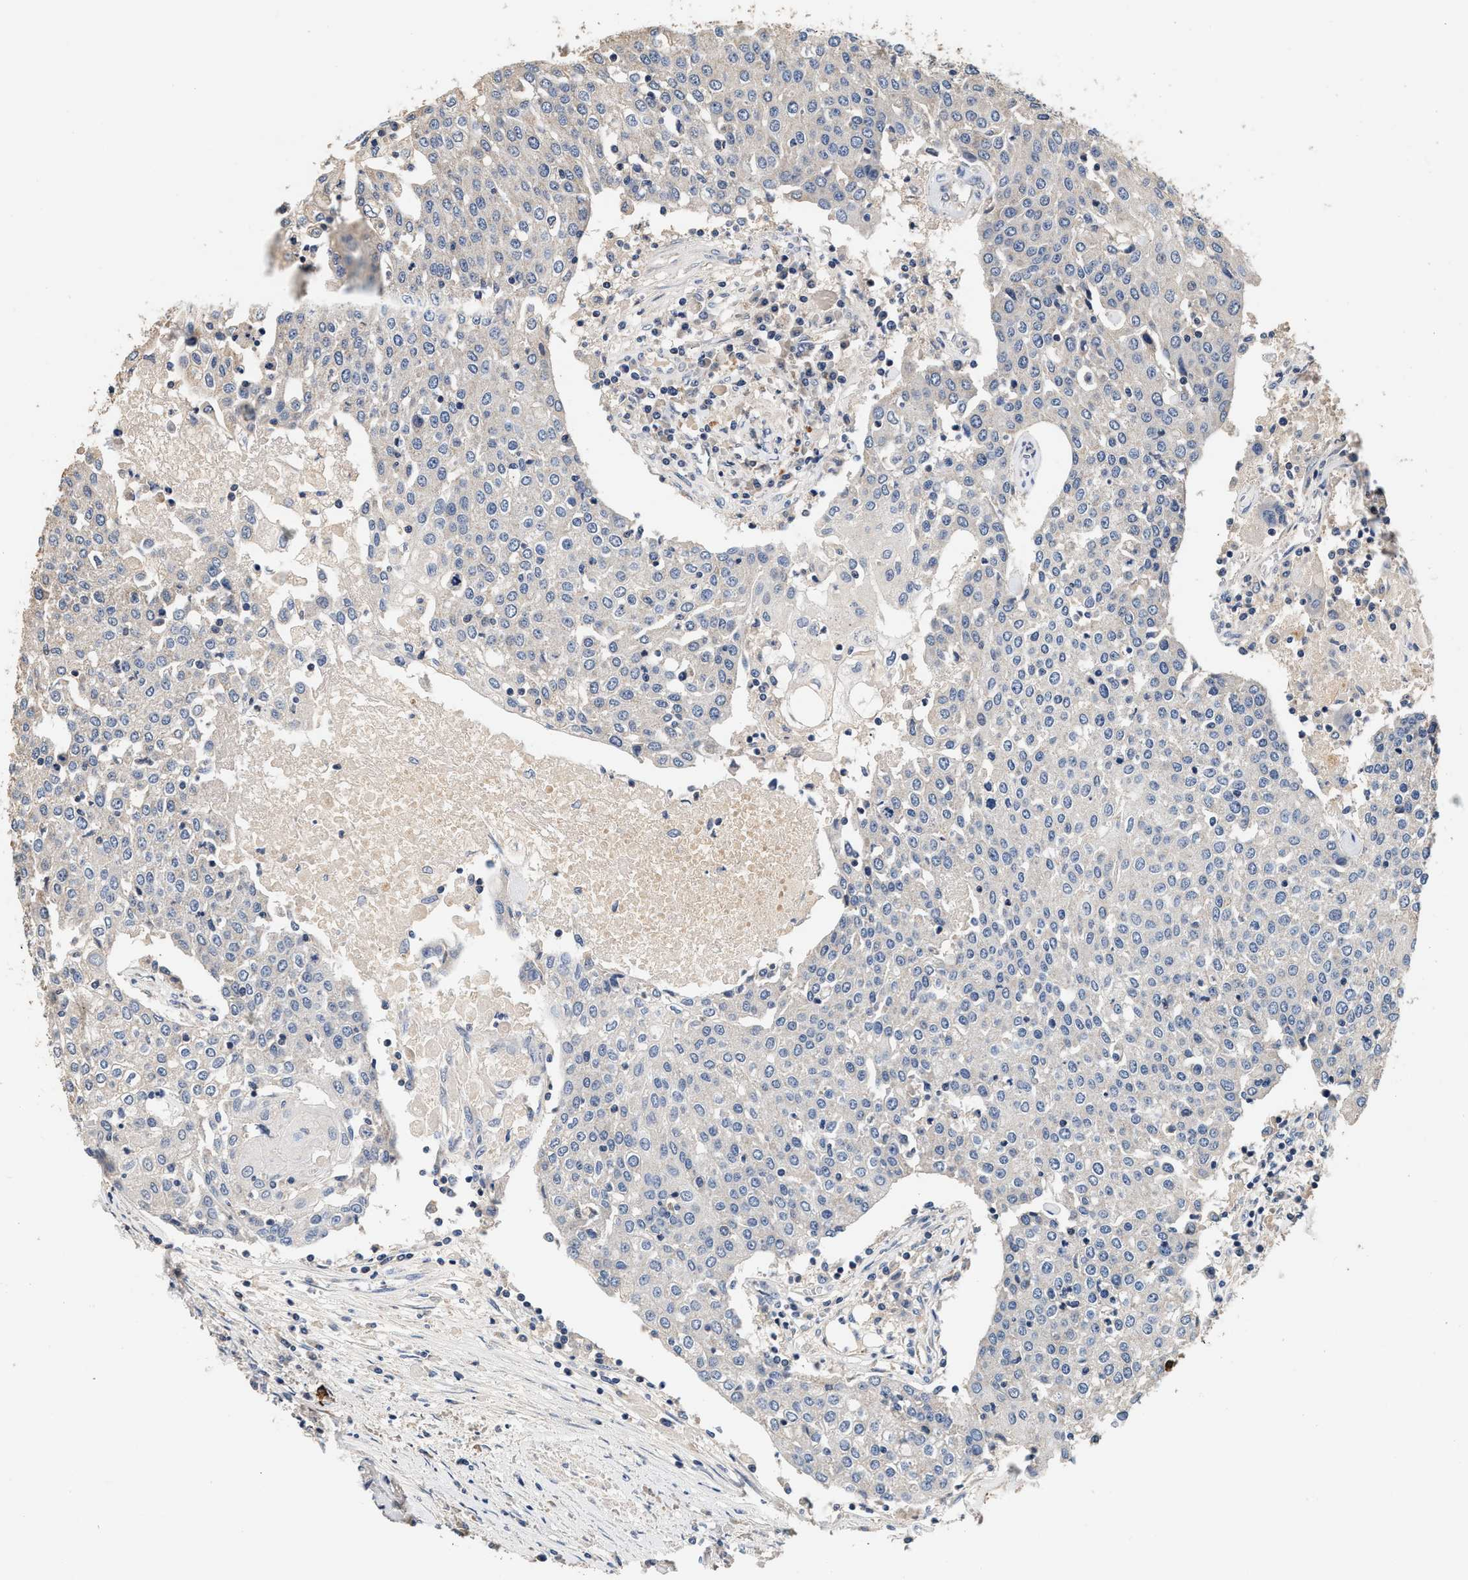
{"staining": {"intensity": "negative", "quantity": "none", "location": "none"}, "tissue": "urothelial cancer", "cell_type": "Tumor cells", "image_type": "cancer", "snomed": [{"axis": "morphology", "description": "Urothelial carcinoma, High grade"}, {"axis": "topography", "description": "Urinary bladder"}], "caption": "DAB (3,3'-diaminobenzidine) immunohistochemical staining of urothelial carcinoma (high-grade) demonstrates no significant positivity in tumor cells. (DAB immunohistochemistry visualized using brightfield microscopy, high magnification).", "gene": "PTGR3", "patient": {"sex": "female", "age": 85}}